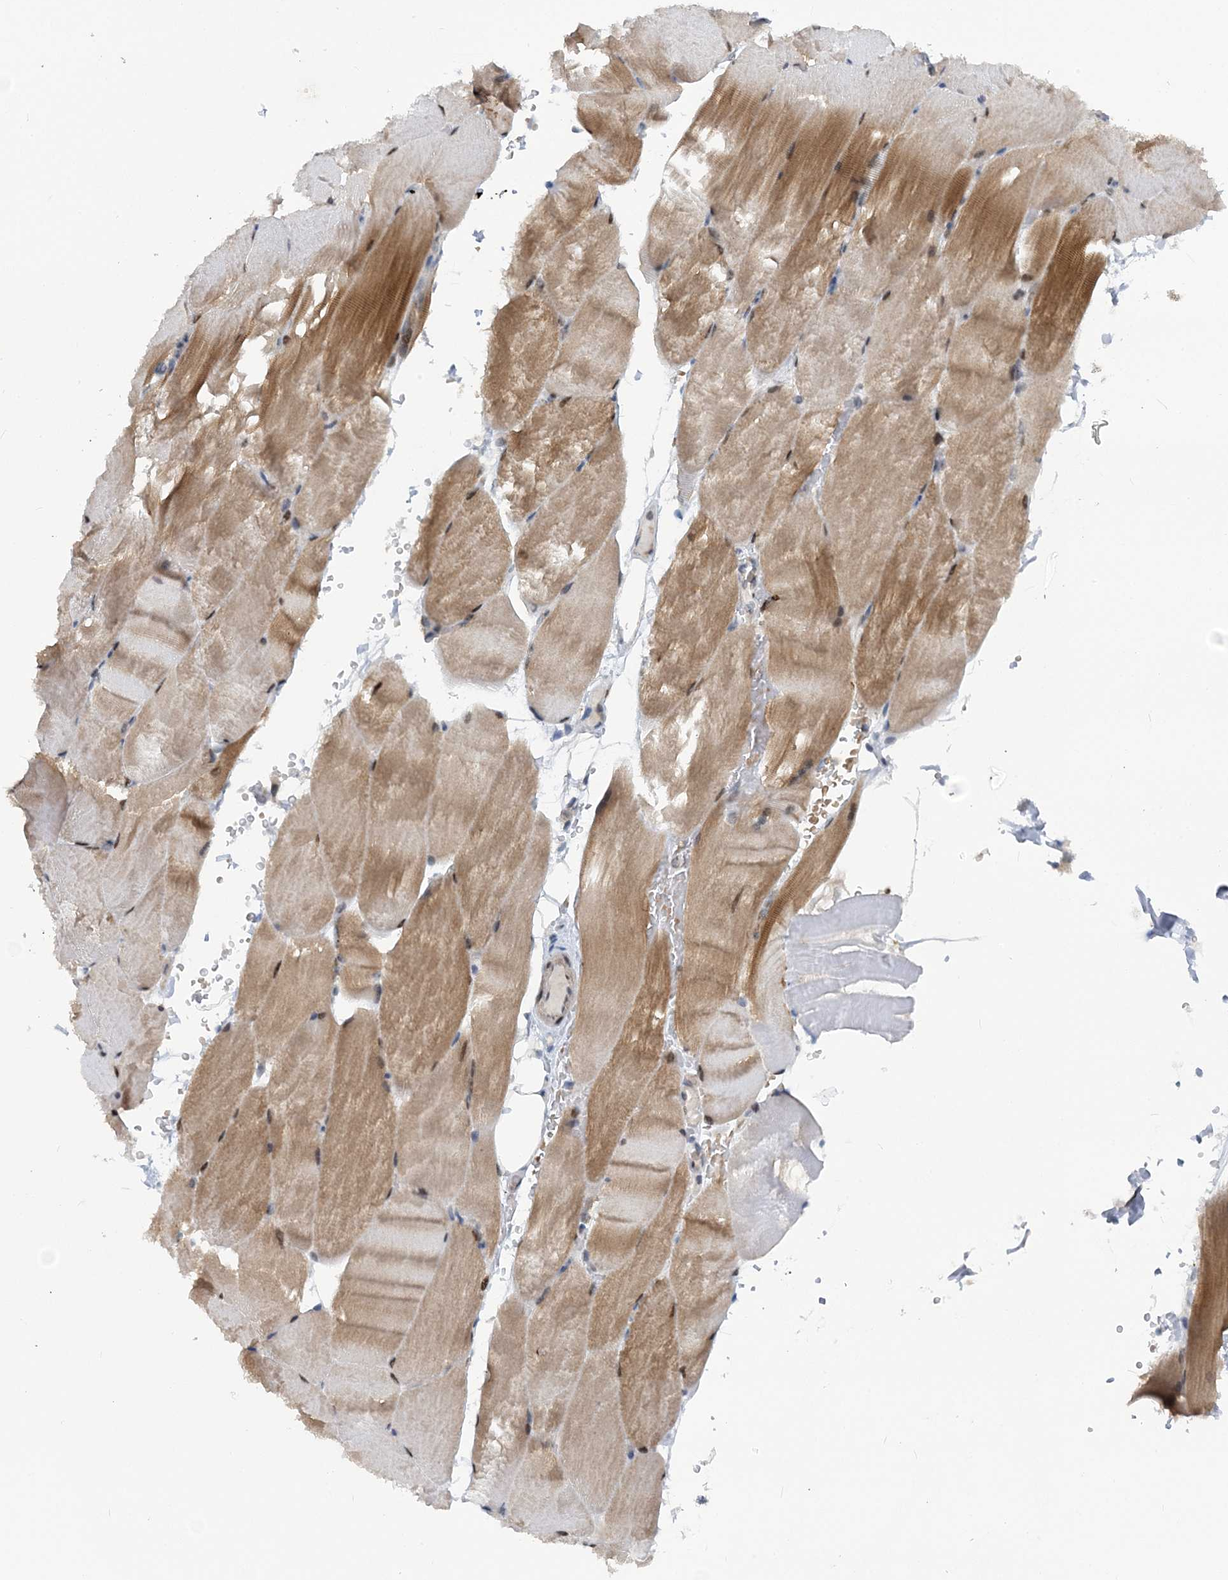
{"staining": {"intensity": "moderate", "quantity": ">75%", "location": "cytoplasmic/membranous,nuclear"}, "tissue": "skeletal muscle", "cell_type": "Myocytes", "image_type": "normal", "snomed": [{"axis": "morphology", "description": "Normal tissue, NOS"}, {"axis": "topography", "description": "Skeletal muscle"}, {"axis": "topography", "description": "Parathyroid gland"}], "caption": "Brown immunohistochemical staining in unremarkable skeletal muscle demonstrates moderate cytoplasmic/membranous,nuclear staining in approximately >75% of myocytes.", "gene": "HYCC2", "patient": {"sex": "female", "age": 37}}